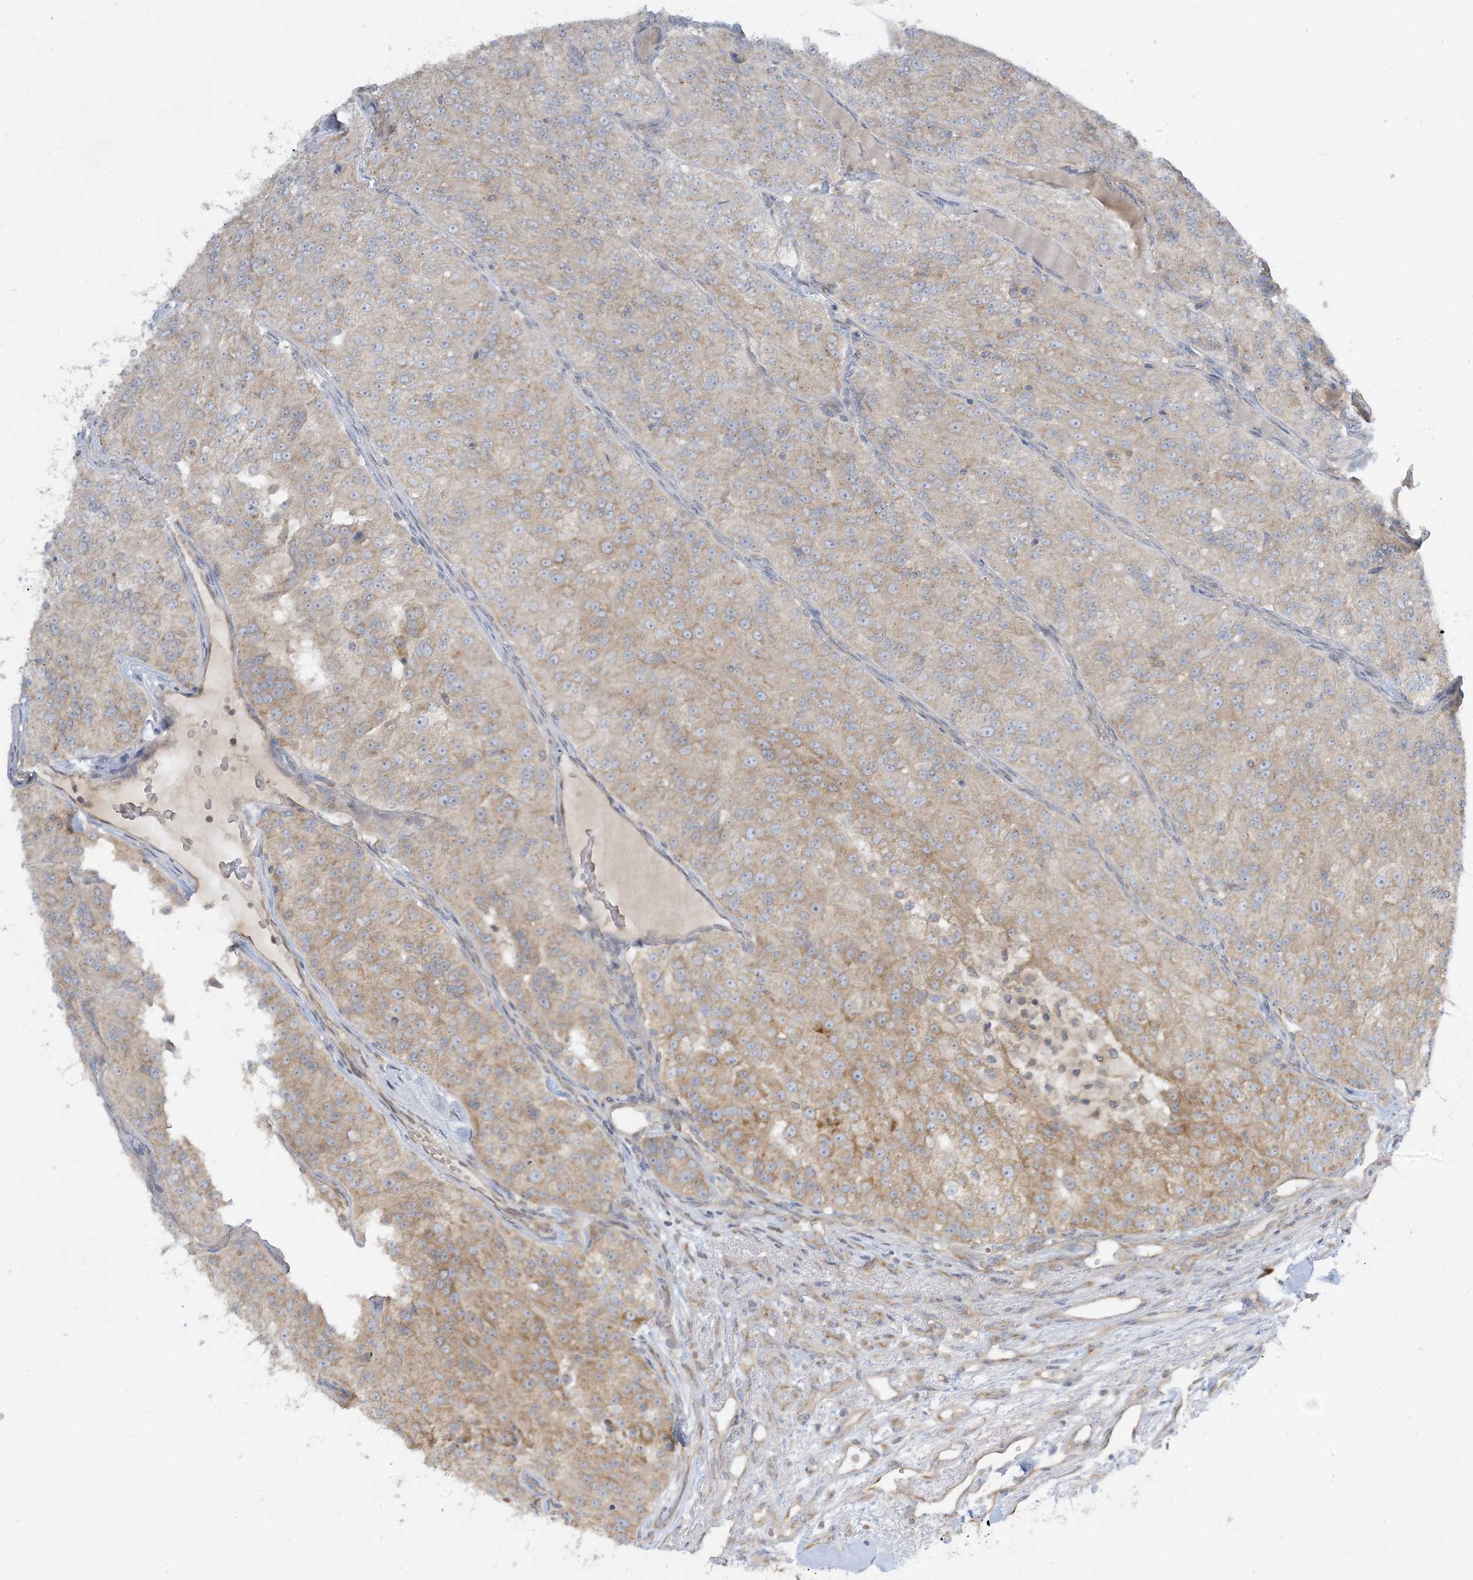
{"staining": {"intensity": "moderate", "quantity": "25%-75%", "location": "cytoplasmic/membranous"}, "tissue": "renal cancer", "cell_type": "Tumor cells", "image_type": "cancer", "snomed": [{"axis": "morphology", "description": "Adenocarcinoma, NOS"}, {"axis": "topography", "description": "Kidney"}], "caption": "A micrograph of human adenocarcinoma (renal) stained for a protein demonstrates moderate cytoplasmic/membranous brown staining in tumor cells. (DAB = brown stain, brightfield microscopy at high magnification).", "gene": "RPP40", "patient": {"sex": "female", "age": 63}}